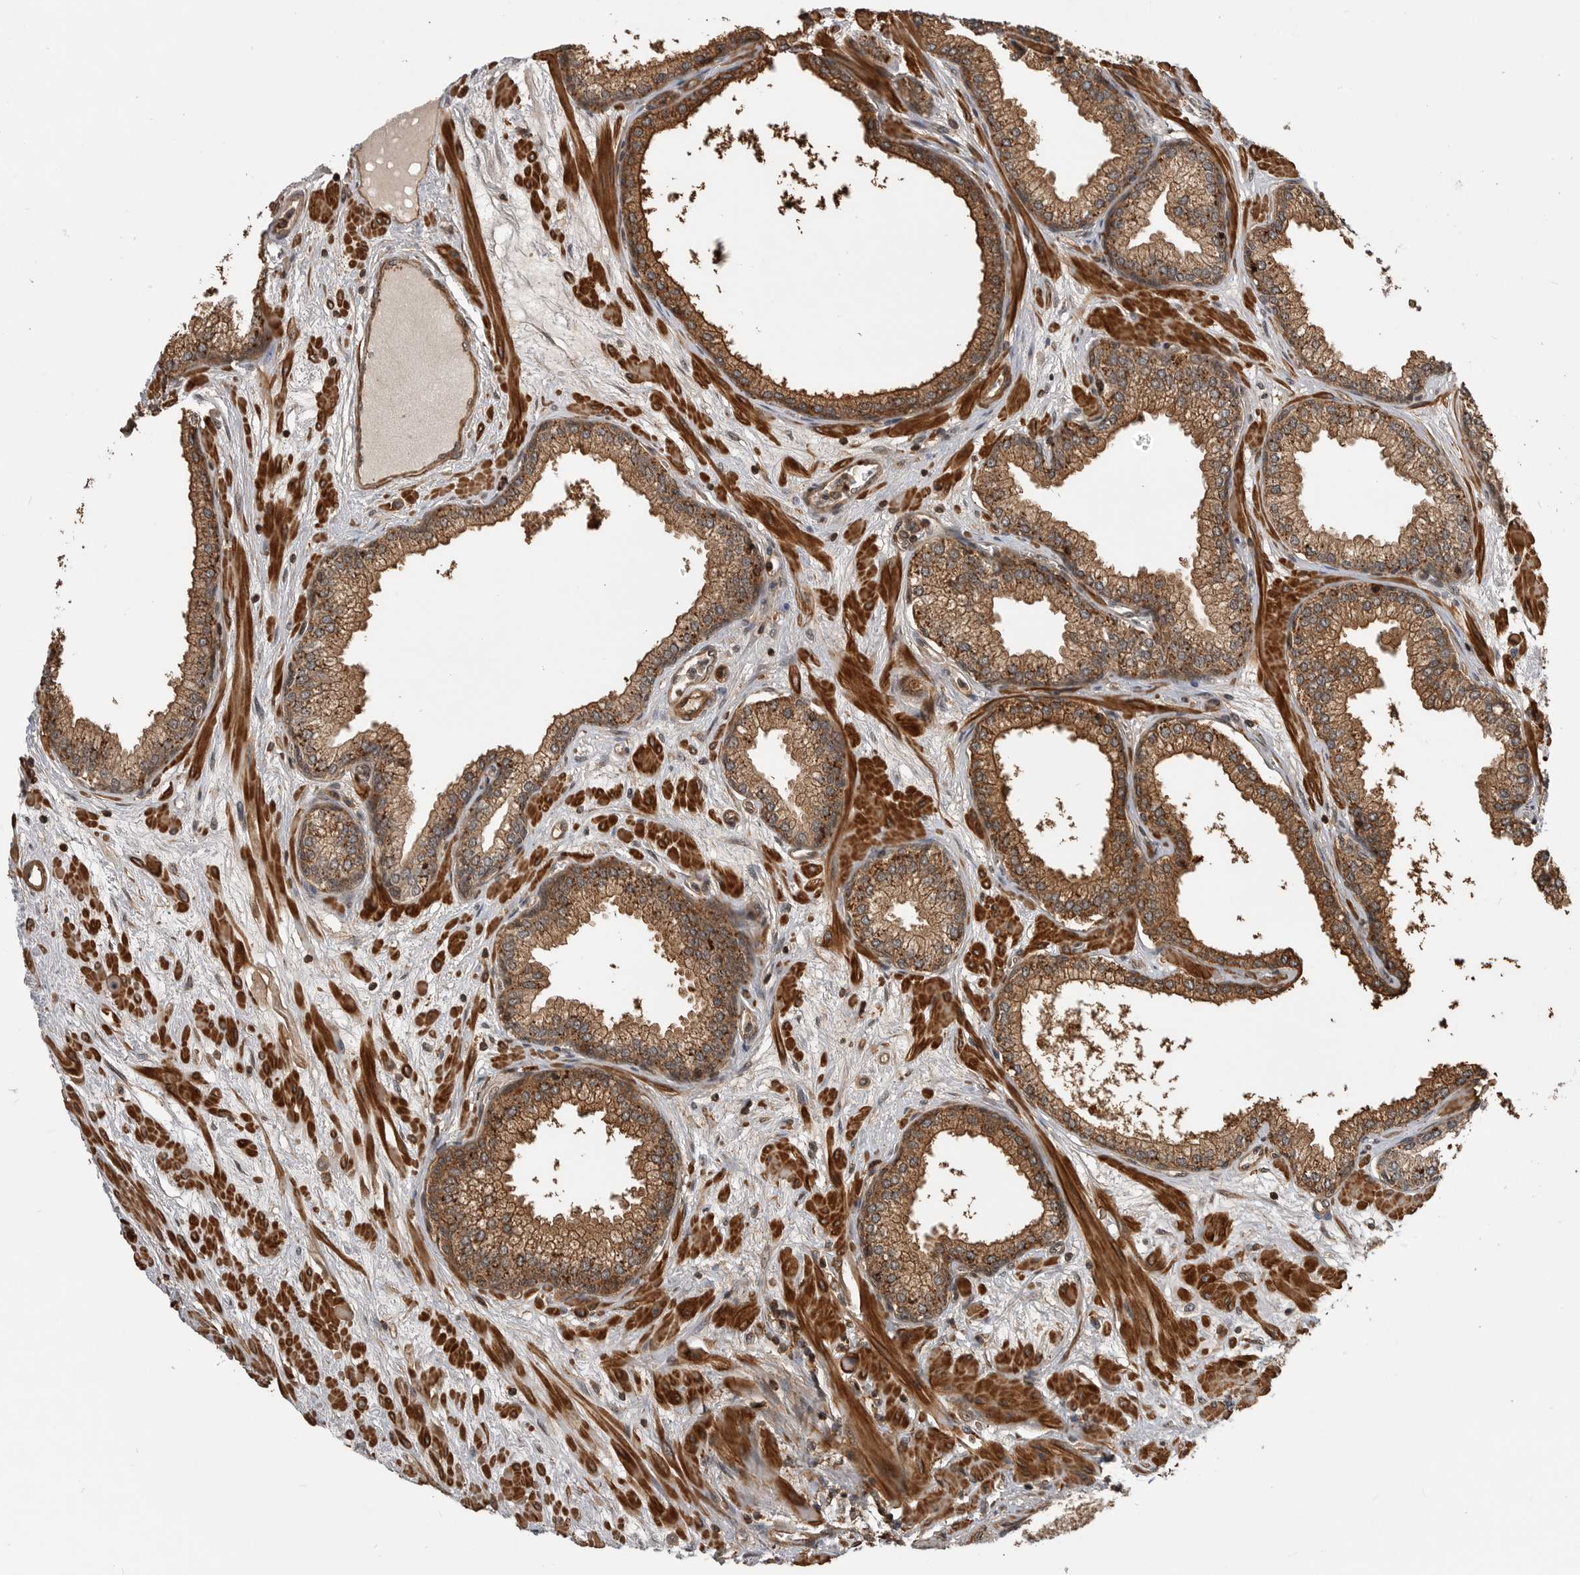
{"staining": {"intensity": "moderate", "quantity": ">75%", "location": "cytoplasmic/membranous"}, "tissue": "prostate", "cell_type": "Glandular cells", "image_type": "normal", "snomed": [{"axis": "morphology", "description": "Normal tissue, NOS"}, {"axis": "morphology", "description": "Urothelial carcinoma, Low grade"}, {"axis": "topography", "description": "Urinary bladder"}, {"axis": "topography", "description": "Prostate"}], "caption": "IHC image of unremarkable human prostate stained for a protein (brown), which reveals medium levels of moderate cytoplasmic/membranous staining in about >75% of glandular cells.", "gene": "TRIM56", "patient": {"sex": "male", "age": 60}}